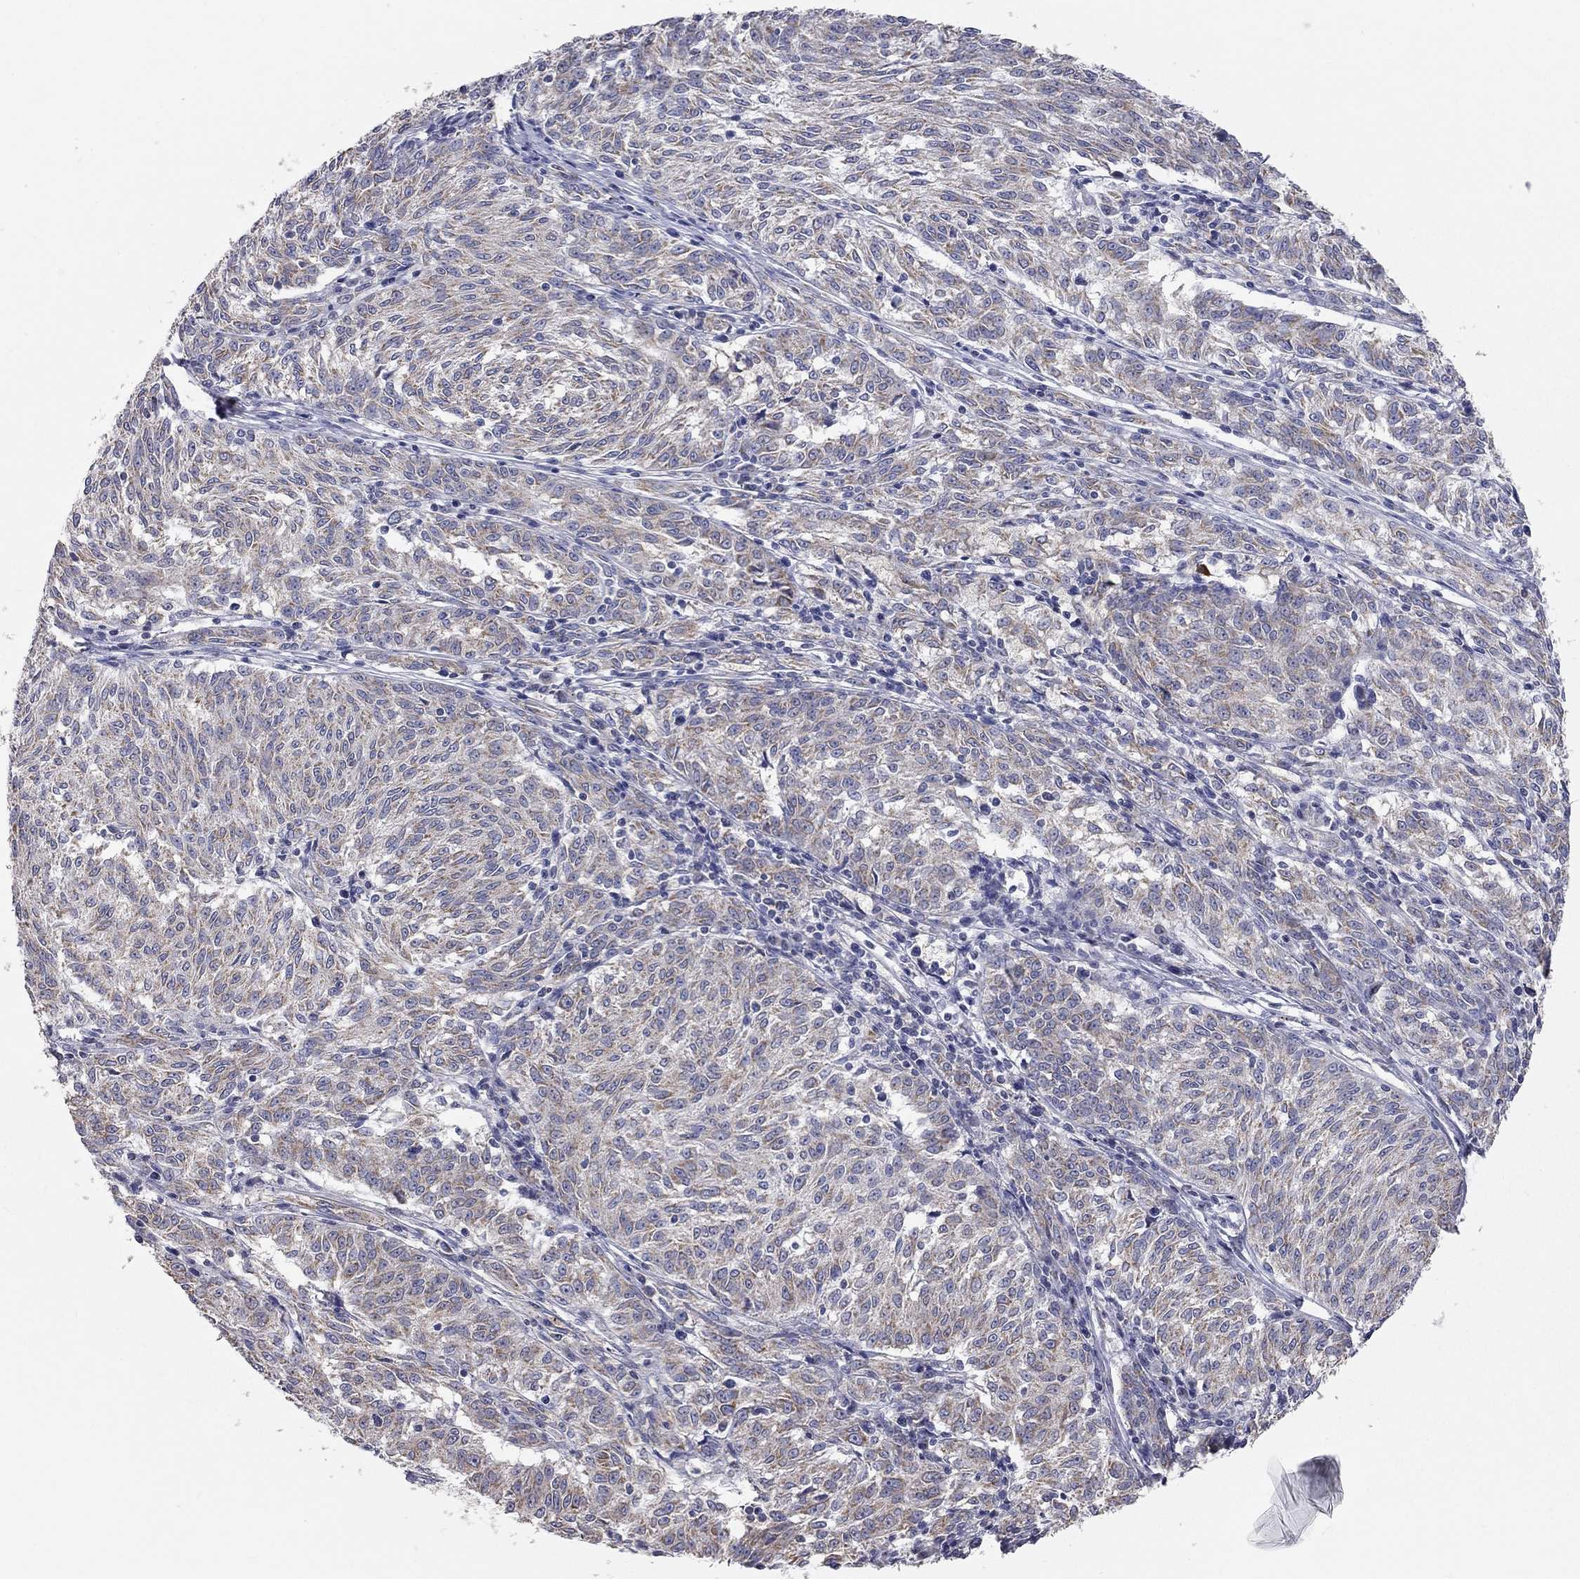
{"staining": {"intensity": "moderate", "quantity": "<25%", "location": "cytoplasmic/membranous"}, "tissue": "melanoma", "cell_type": "Tumor cells", "image_type": "cancer", "snomed": [{"axis": "morphology", "description": "Malignant melanoma, NOS"}, {"axis": "topography", "description": "Skin"}], "caption": "A brown stain shows moderate cytoplasmic/membranous staining of a protein in human melanoma tumor cells. Nuclei are stained in blue.", "gene": "CFAP161", "patient": {"sex": "female", "age": 72}}